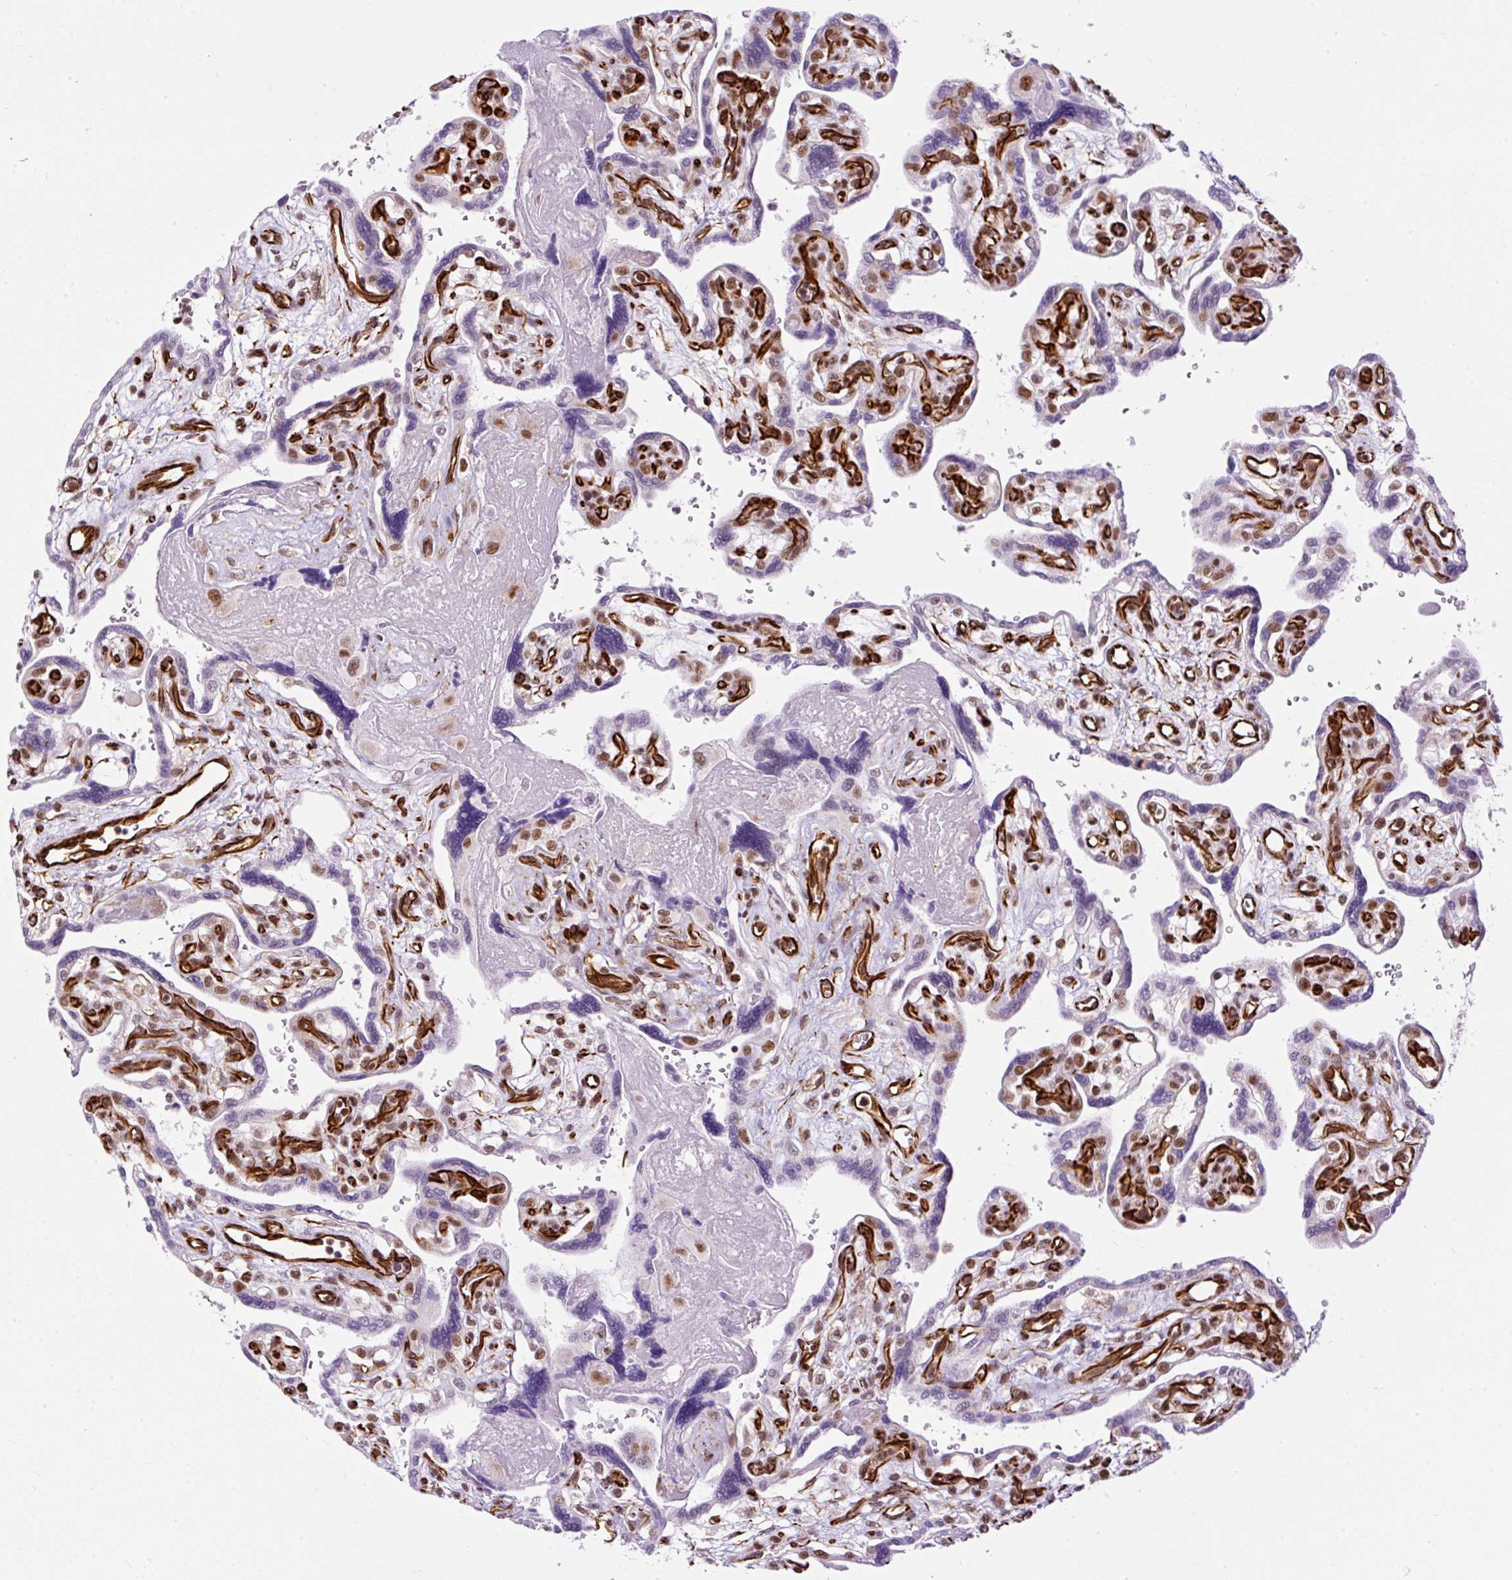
{"staining": {"intensity": "moderate", "quantity": ">75%", "location": "cytoplasmic/membranous,nuclear"}, "tissue": "placenta", "cell_type": "Decidual cells", "image_type": "normal", "snomed": [{"axis": "morphology", "description": "Normal tissue, NOS"}, {"axis": "topography", "description": "Placenta"}], "caption": "The micrograph displays immunohistochemical staining of normal placenta. There is moderate cytoplasmic/membranous,nuclear positivity is present in about >75% of decidual cells. (DAB (3,3'-diaminobenzidine) IHC, brown staining for protein, blue staining for nuclei).", "gene": "FMC1", "patient": {"sex": "female", "age": 39}}